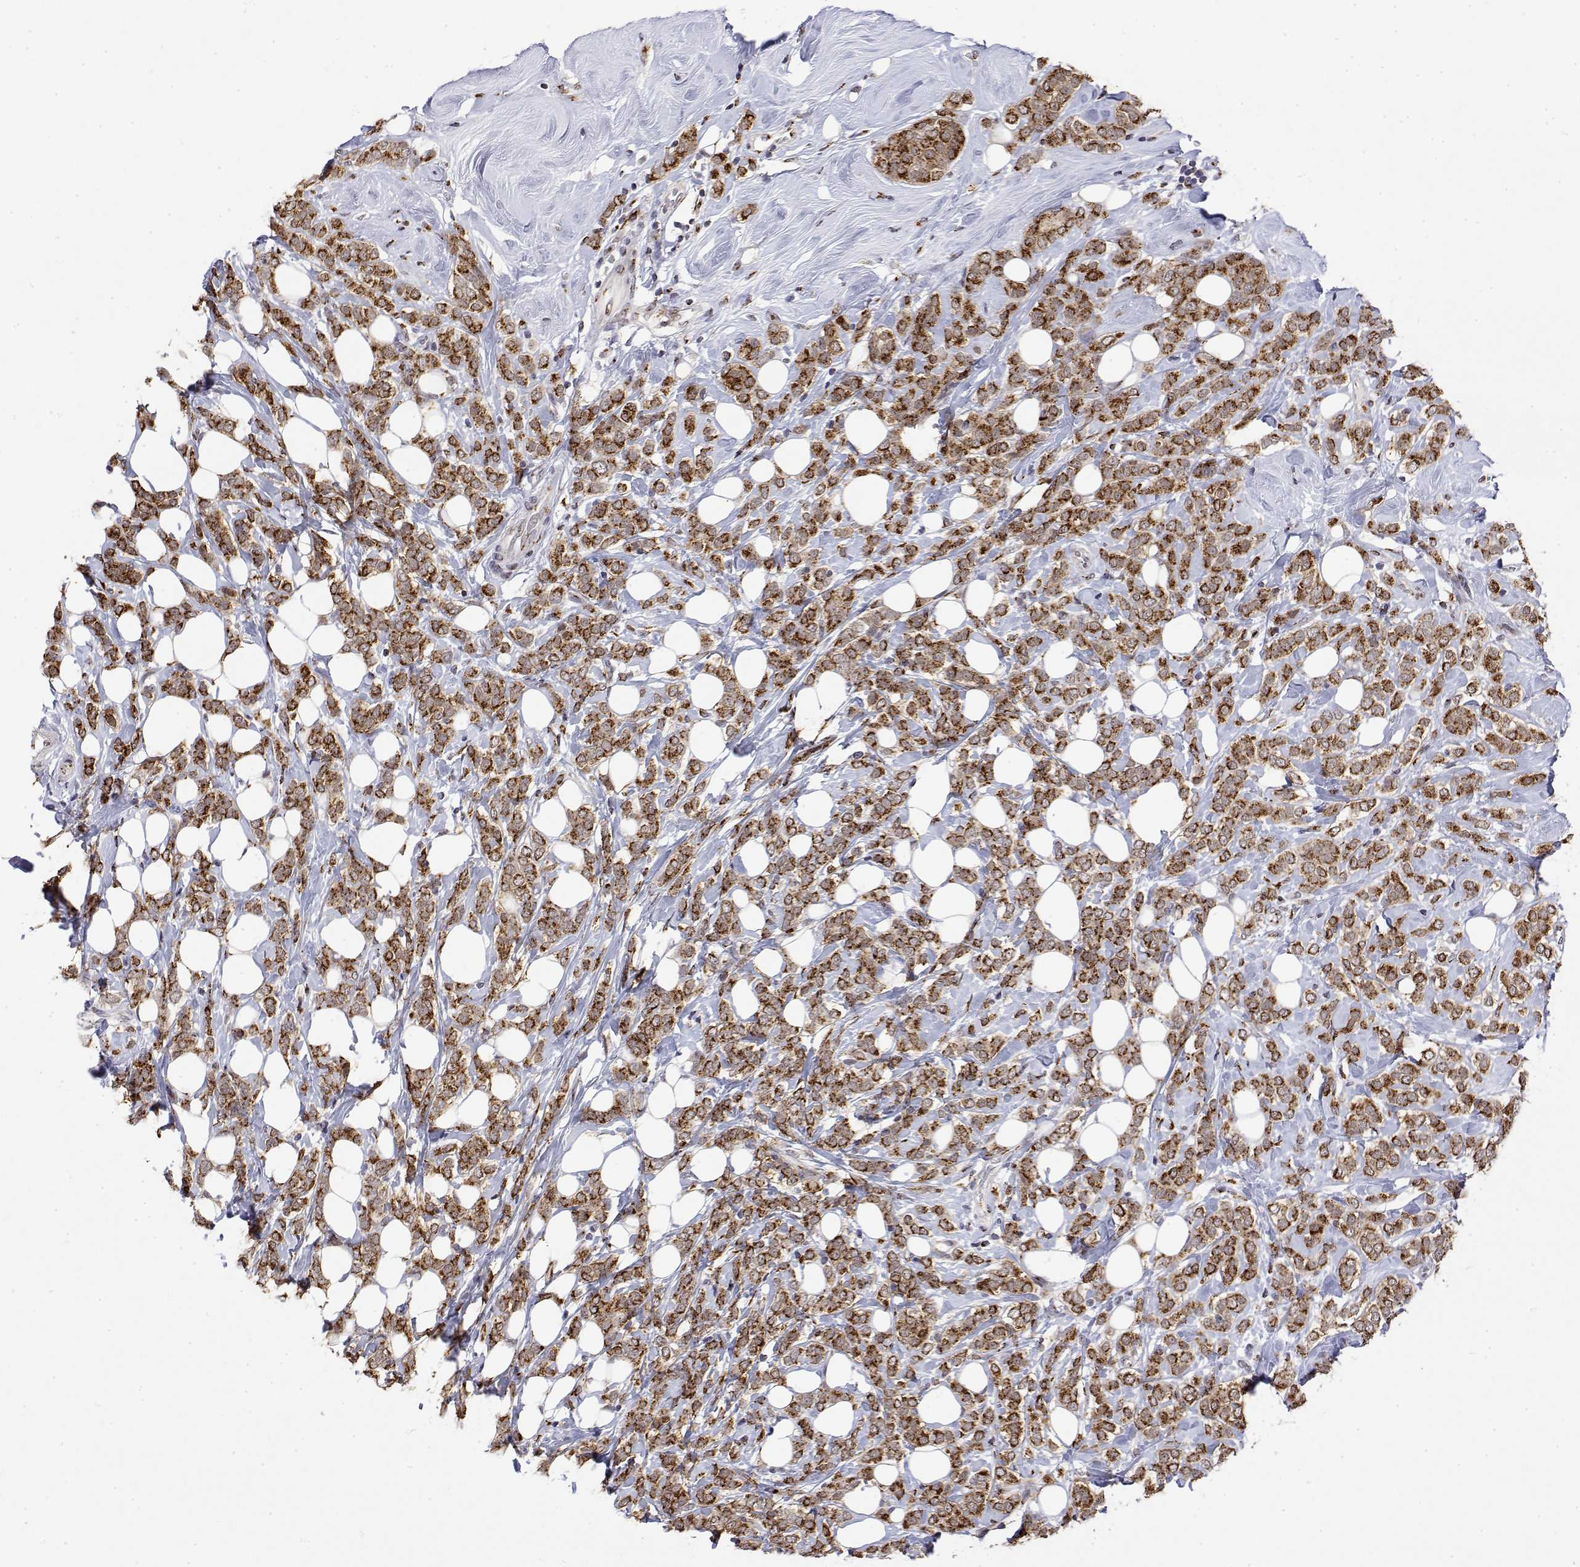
{"staining": {"intensity": "strong", "quantity": ">75%", "location": "cytoplasmic/membranous"}, "tissue": "breast cancer", "cell_type": "Tumor cells", "image_type": "cancer", "snomed": [{"axis": "morphology", "description": "Lobular carcinoma"}, {"axis": "topography", "description": "Breast"}], "caption": "This photomicrograph shows breast cancer (lobular carcinoma) stained with immunohistochemistry to label a protein in brown. The cytoplasmic/membranous of tumor cells show strong positivity for the protein. Nuclei are counter-stained blue.", "gene": "YIPF3", "patient": {"sex": "female", "age": 49}}